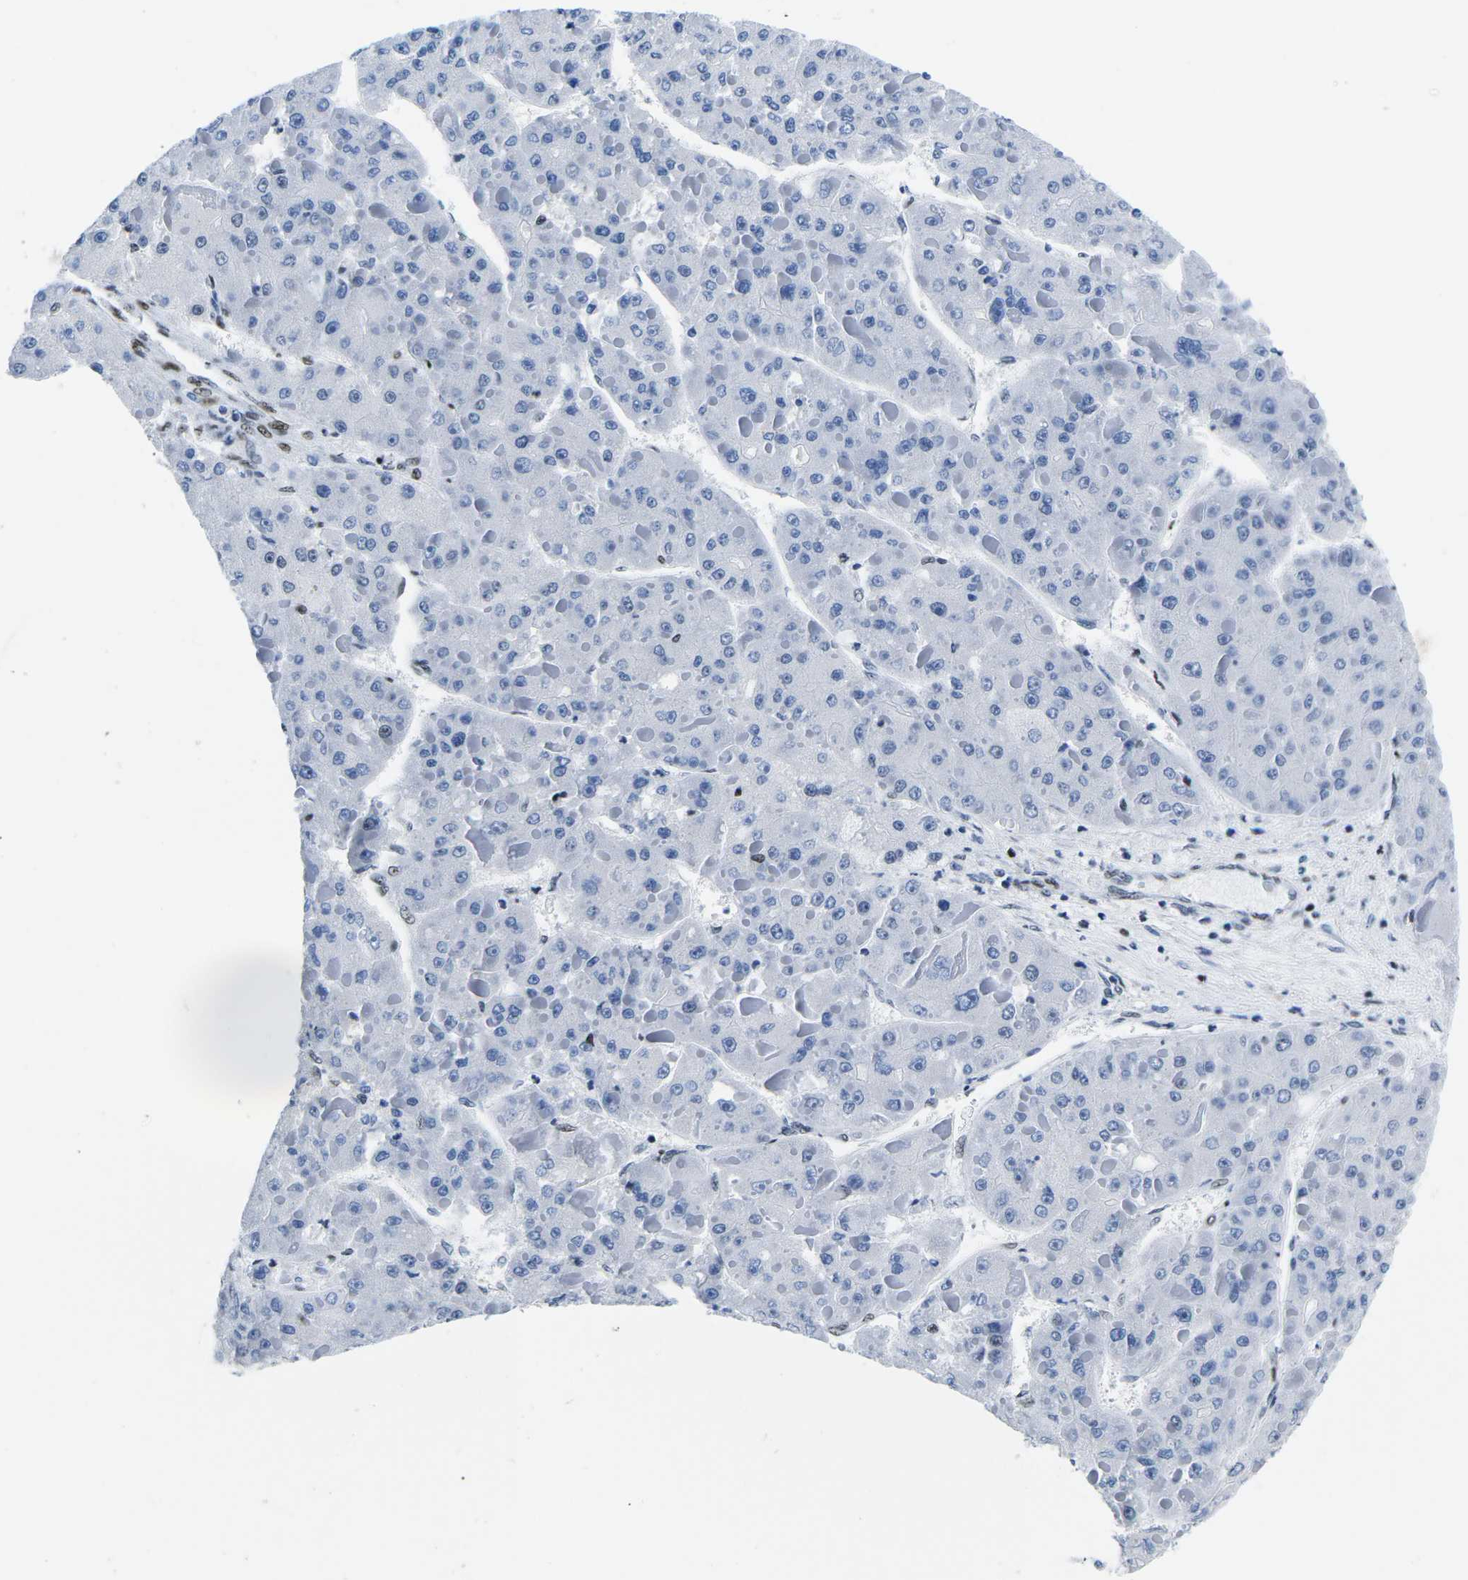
{"staining": {"intensity": "negative", "quantity": "none", "location": "none"}, "tissue": "liver cancer", "cell_type": "Tumor cells", "image_type": "cancer", "snomed": [{"axis": "morphology", "description": "Carcinoma, Hepatocellular, NOS"}, {"axis": "topography", "description": "Liver"}], "caption": "This is a image of immunohistochemistry (IHC) staining of liver cancer (hepatocellular carcinoma), which shows no positivity in tumor cells.", "gene": "ATF1", "patient": {"sex": "female", "age": 73}}